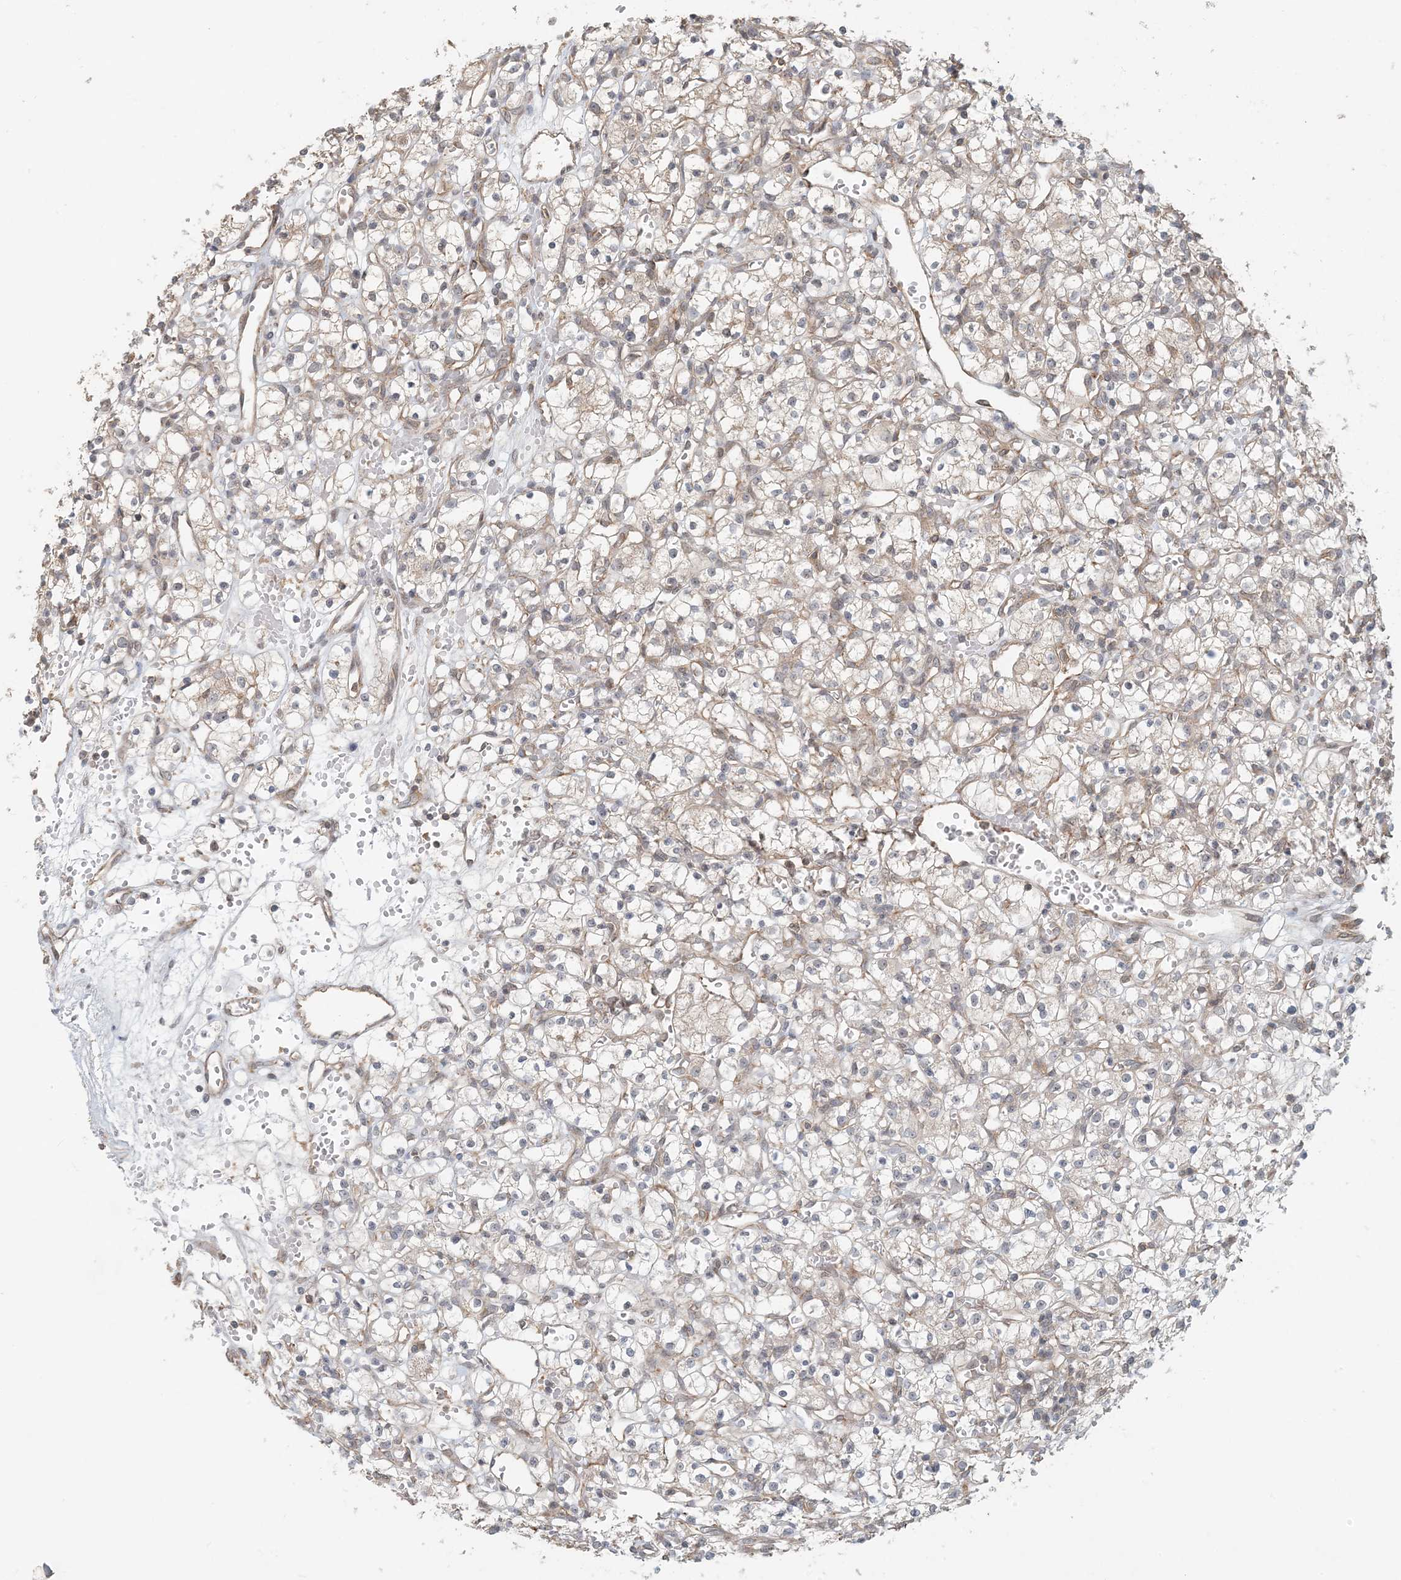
{"staining": {"intensity": "negative", "quantity": "none", "location": "none"}, "tissue": "renal cancer", "cell_type": "Tumor cells", "image_type": "cancer", "snomed": [{"axis": "morphology", "description": "Adenocarcinoma, NOS"}, {"axis": "topography", "description": "Kidney"}], "caption": "DAB immunohistochemical staining of renal cancer (adenocarcinoma) reveals no significant expression in tumor cells.", "gene": "OBI1", "patient": {"sex": "female", "age": 59}}